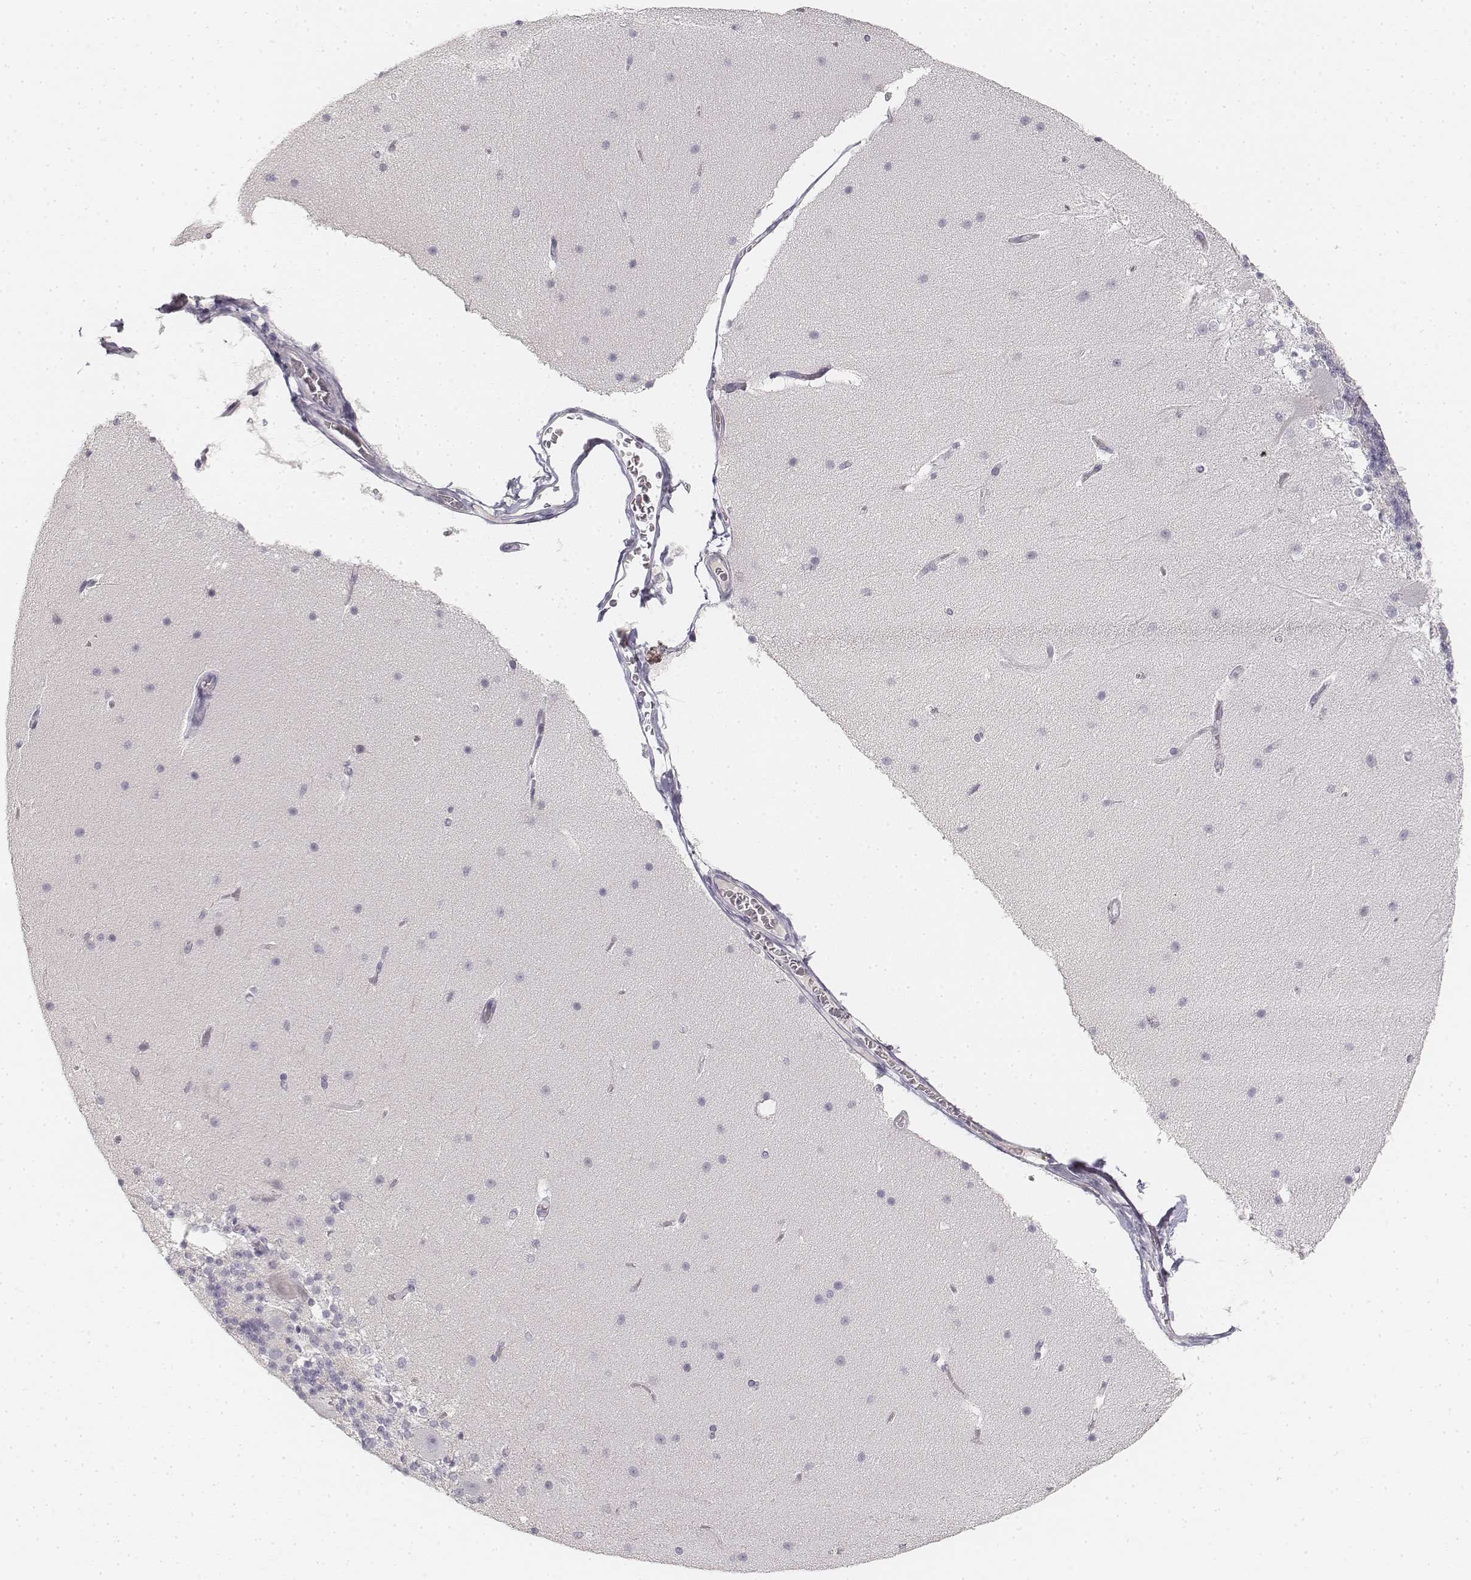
{"staining": {"intensity": "negative", "quantity": "none", "location": "none"}, "tissue": "cerebellum", "cell_type": "Cells in granular layer", "image_type": "normal", "snomed": [{"axis": "morphology", "description": "Normal tissue, NOS"}, {"axis": "topography", "description": "Cerebellum"}], "caption": "Immunohistochemistry histopathology image of benign cerebellum stained for a protein (brown), which exhibits no expression in cells in granular layer. The staining was performed using DAB to visualize the protein expression in brown, while the nuclei were stained in blue with hematoxylin (Magnification: 20x).", "gene": "DSG4", "patient": {"sex": "female", "age": 19}}